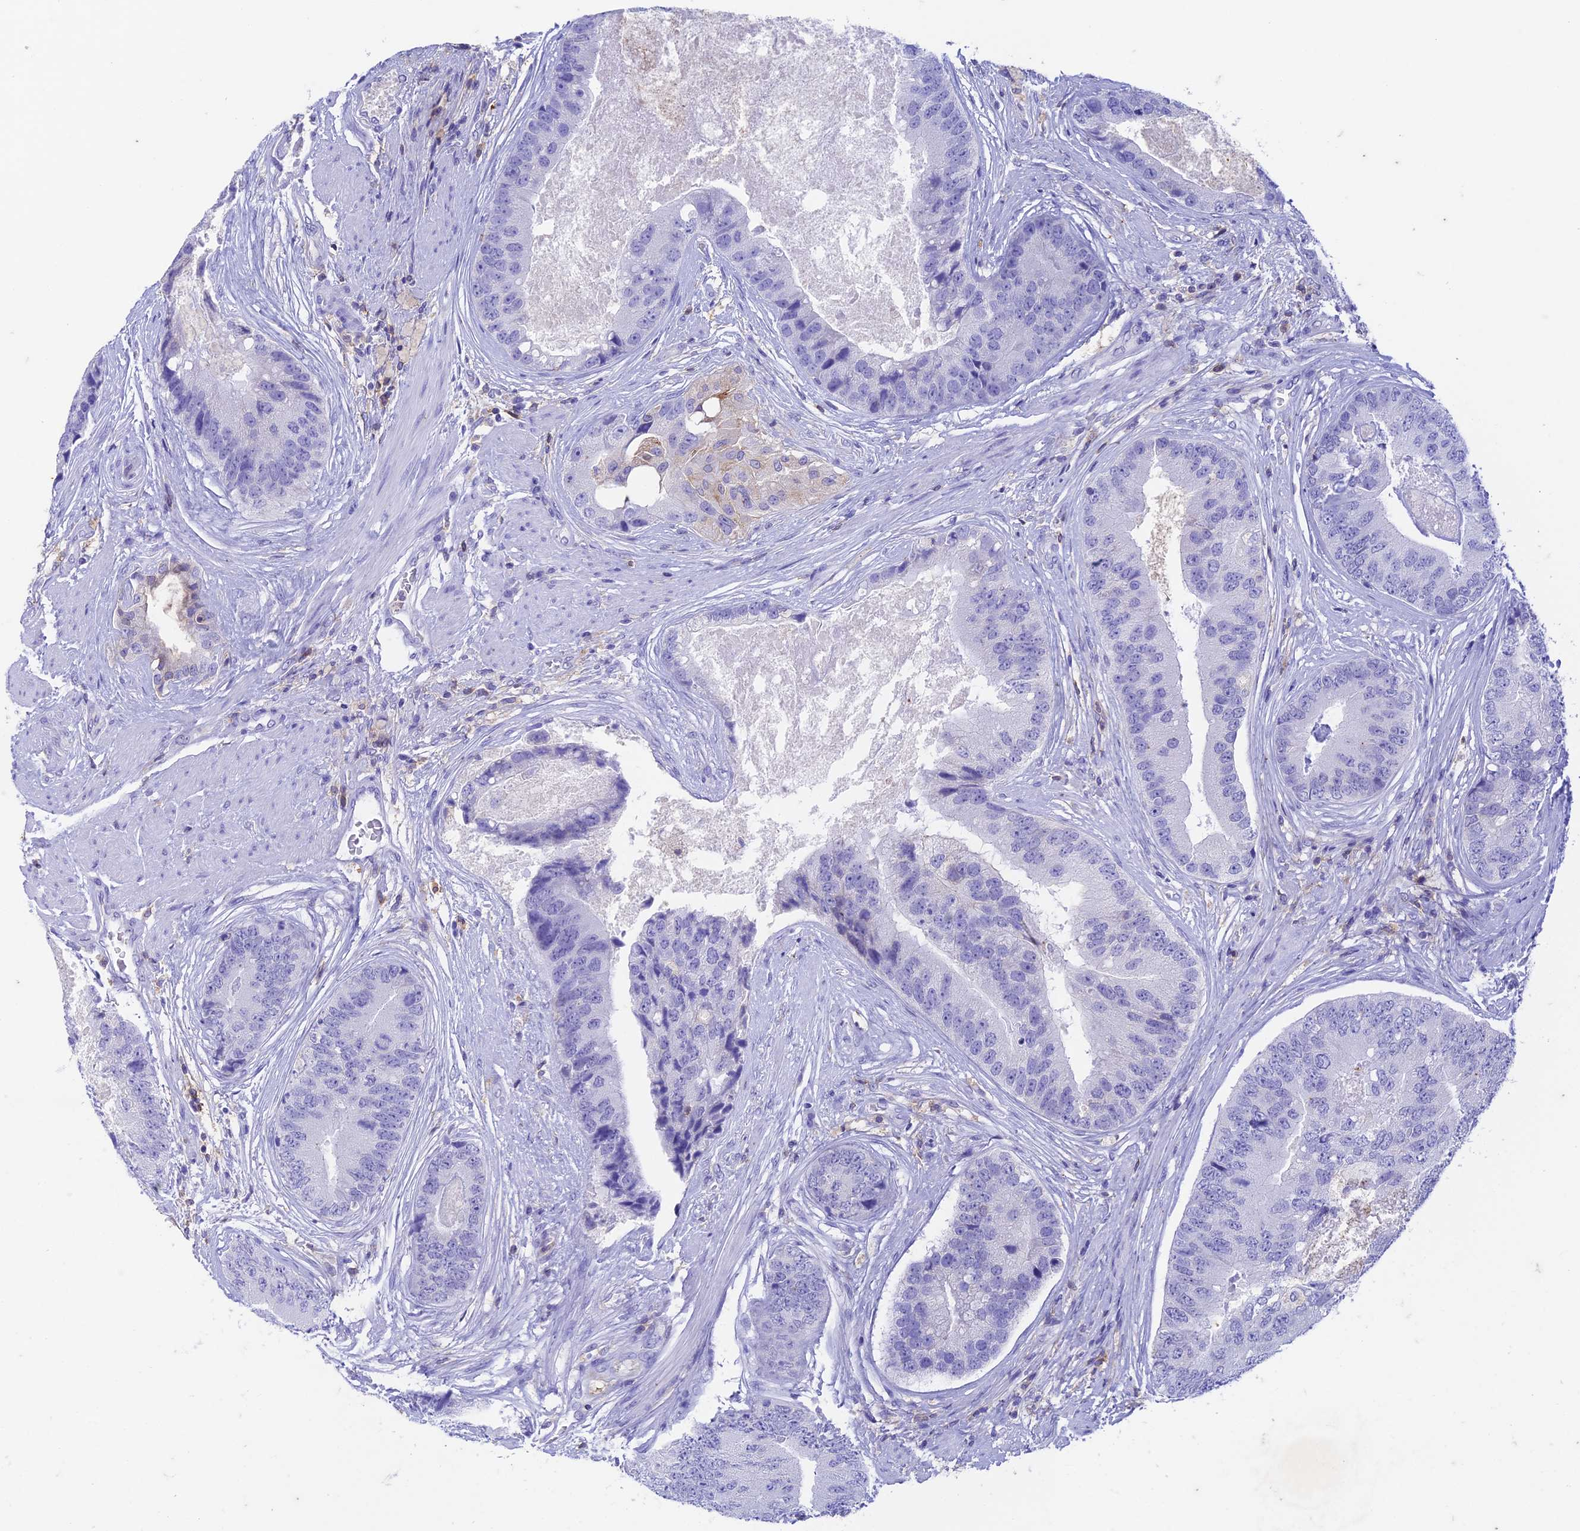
{"staining": {"intensity": "negative", "quantity": "none", "location": "none"}, "tissue": "prostate cancer", "cell_type": "Tumor cells", "image_type": "cancer", "snomed": [{"axis": "morphology", "description": "Adenocarcinoma, High grade"}, {"axis": "topography", "description": "Prostate"}], "caption": "Tumor cells show no significant staining in prostate adenocarcinoma (high-grade).", "gene": "FGF7", "patient": {"sex": "male", "age": 70}}